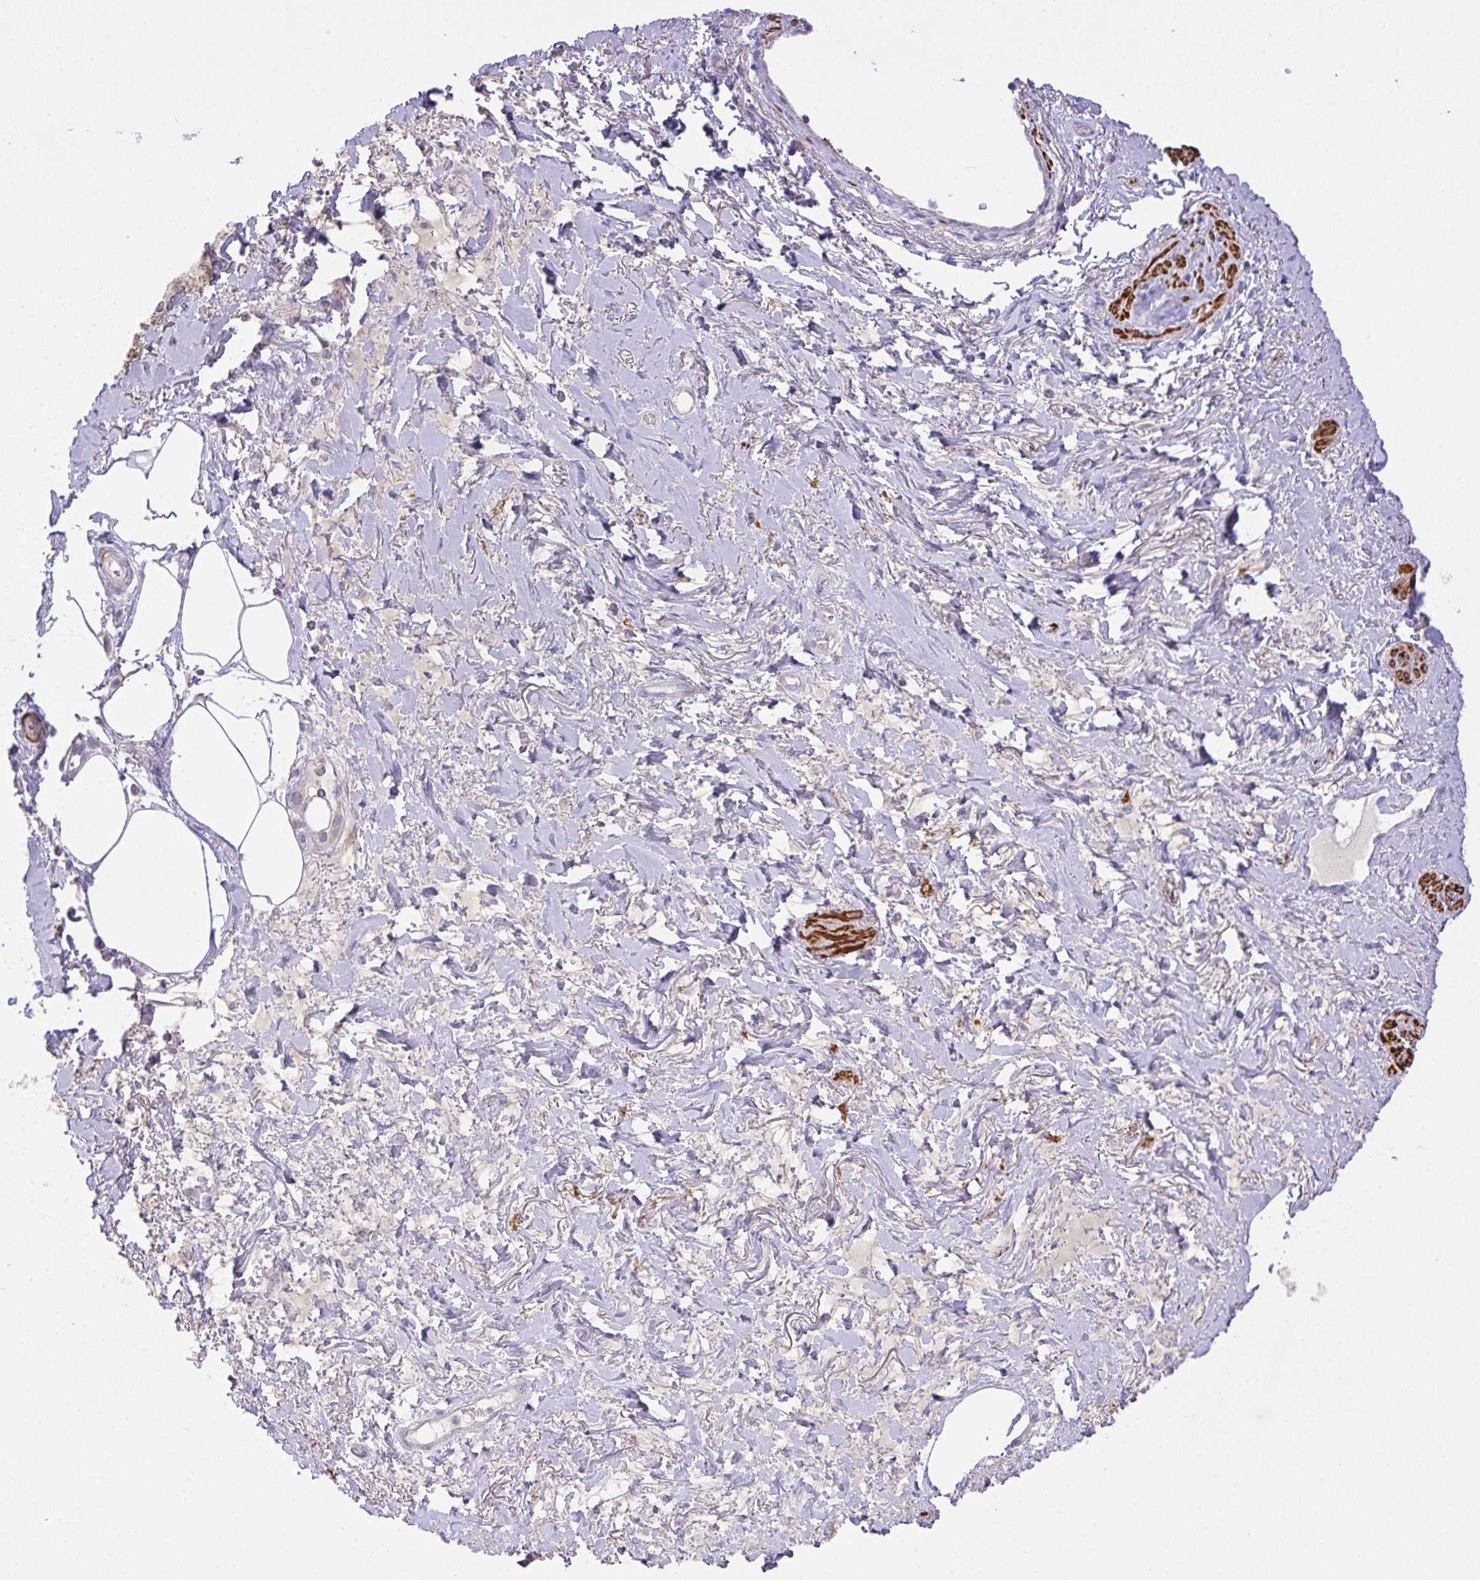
{"staining": {"intensity": "negative", "quantity": "none", "location": "none"}, "tissue": "adipose tissue", "cell_type": "Adipocytes", "image_type": "normal", "snomed": [{"axis": "morphology", "description": "Normal tissue, NOS"}, {"axis": "topography", "description": "Vagina"}, {"axis": "topography", "description": "Peripheral nerve tissue"}], "caption": "Immunohistochemistry of unremarkable adipose tissue demonstrates no staining in adipocytes.", "gene": "CHDH", "patient": {"sex": "female", "age": 71}}